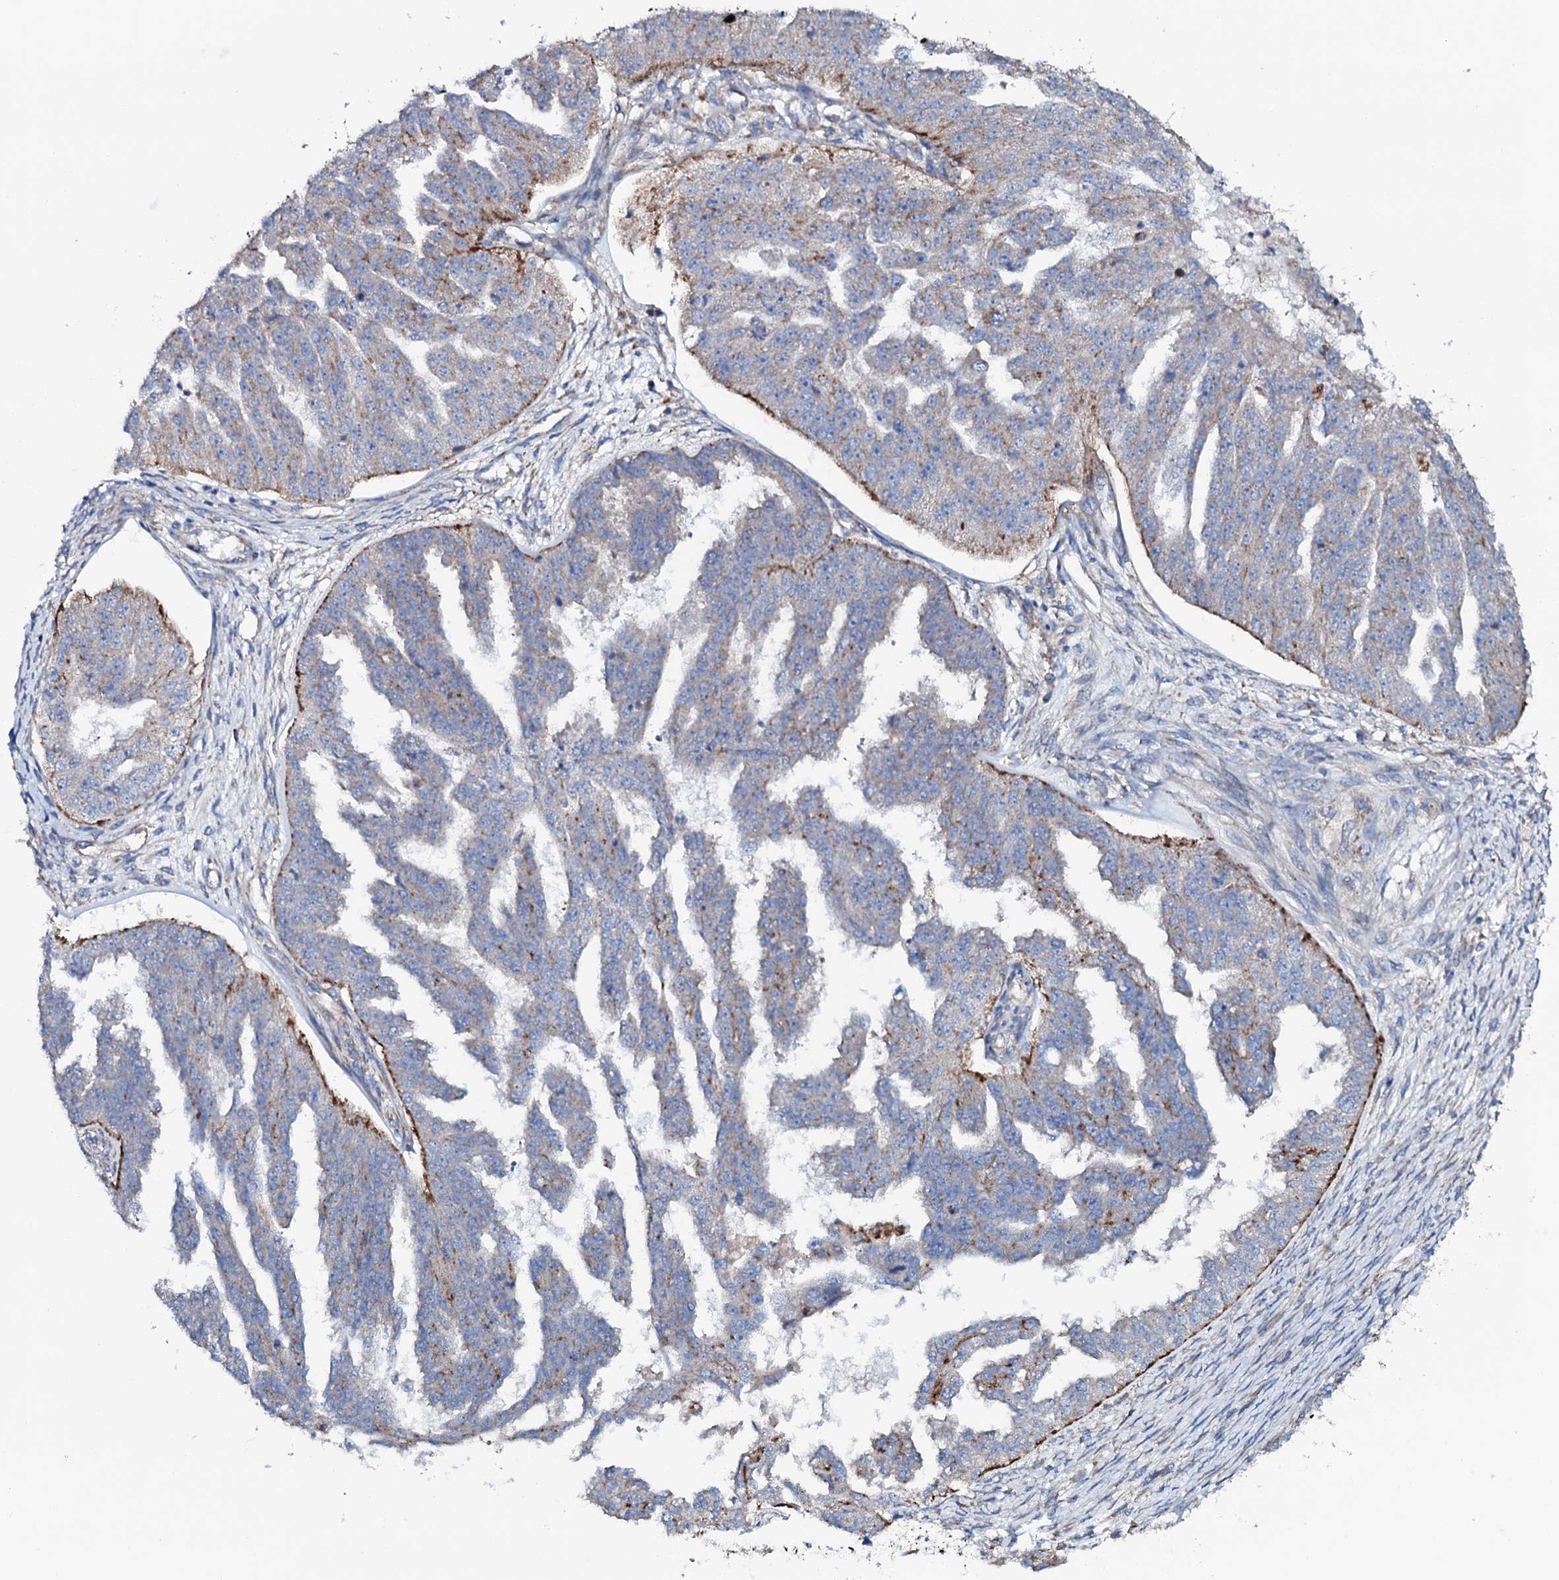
{"staining": {"intensity": "moderate", "quantity": "<25%", "location": "cytoplasmic/membranous"}, "tissue": "ovarian cancer", "cell_type": "Tumor cells", "image_type": "cancer", "snomed": [{"axis": "morphology", "description": "Cystadenocarcinoma, serous, NOS"}, {"axis": "topography", "description": "Ovary"}], "caption": "Ovarian serous cystadenocarcinoma was stained to show a protein in brown. There is low levels of moderate cytoplasmic/membranous staining in about <25% of tumor cells. Using DAB (3,3'-diaminobenzidine) (brown) and hematoxylin (blue) stains, captured at high magnification using brightfield microscopy.", "gene": "P2RX4", "patient": {"sex": "female", "age": 58}}